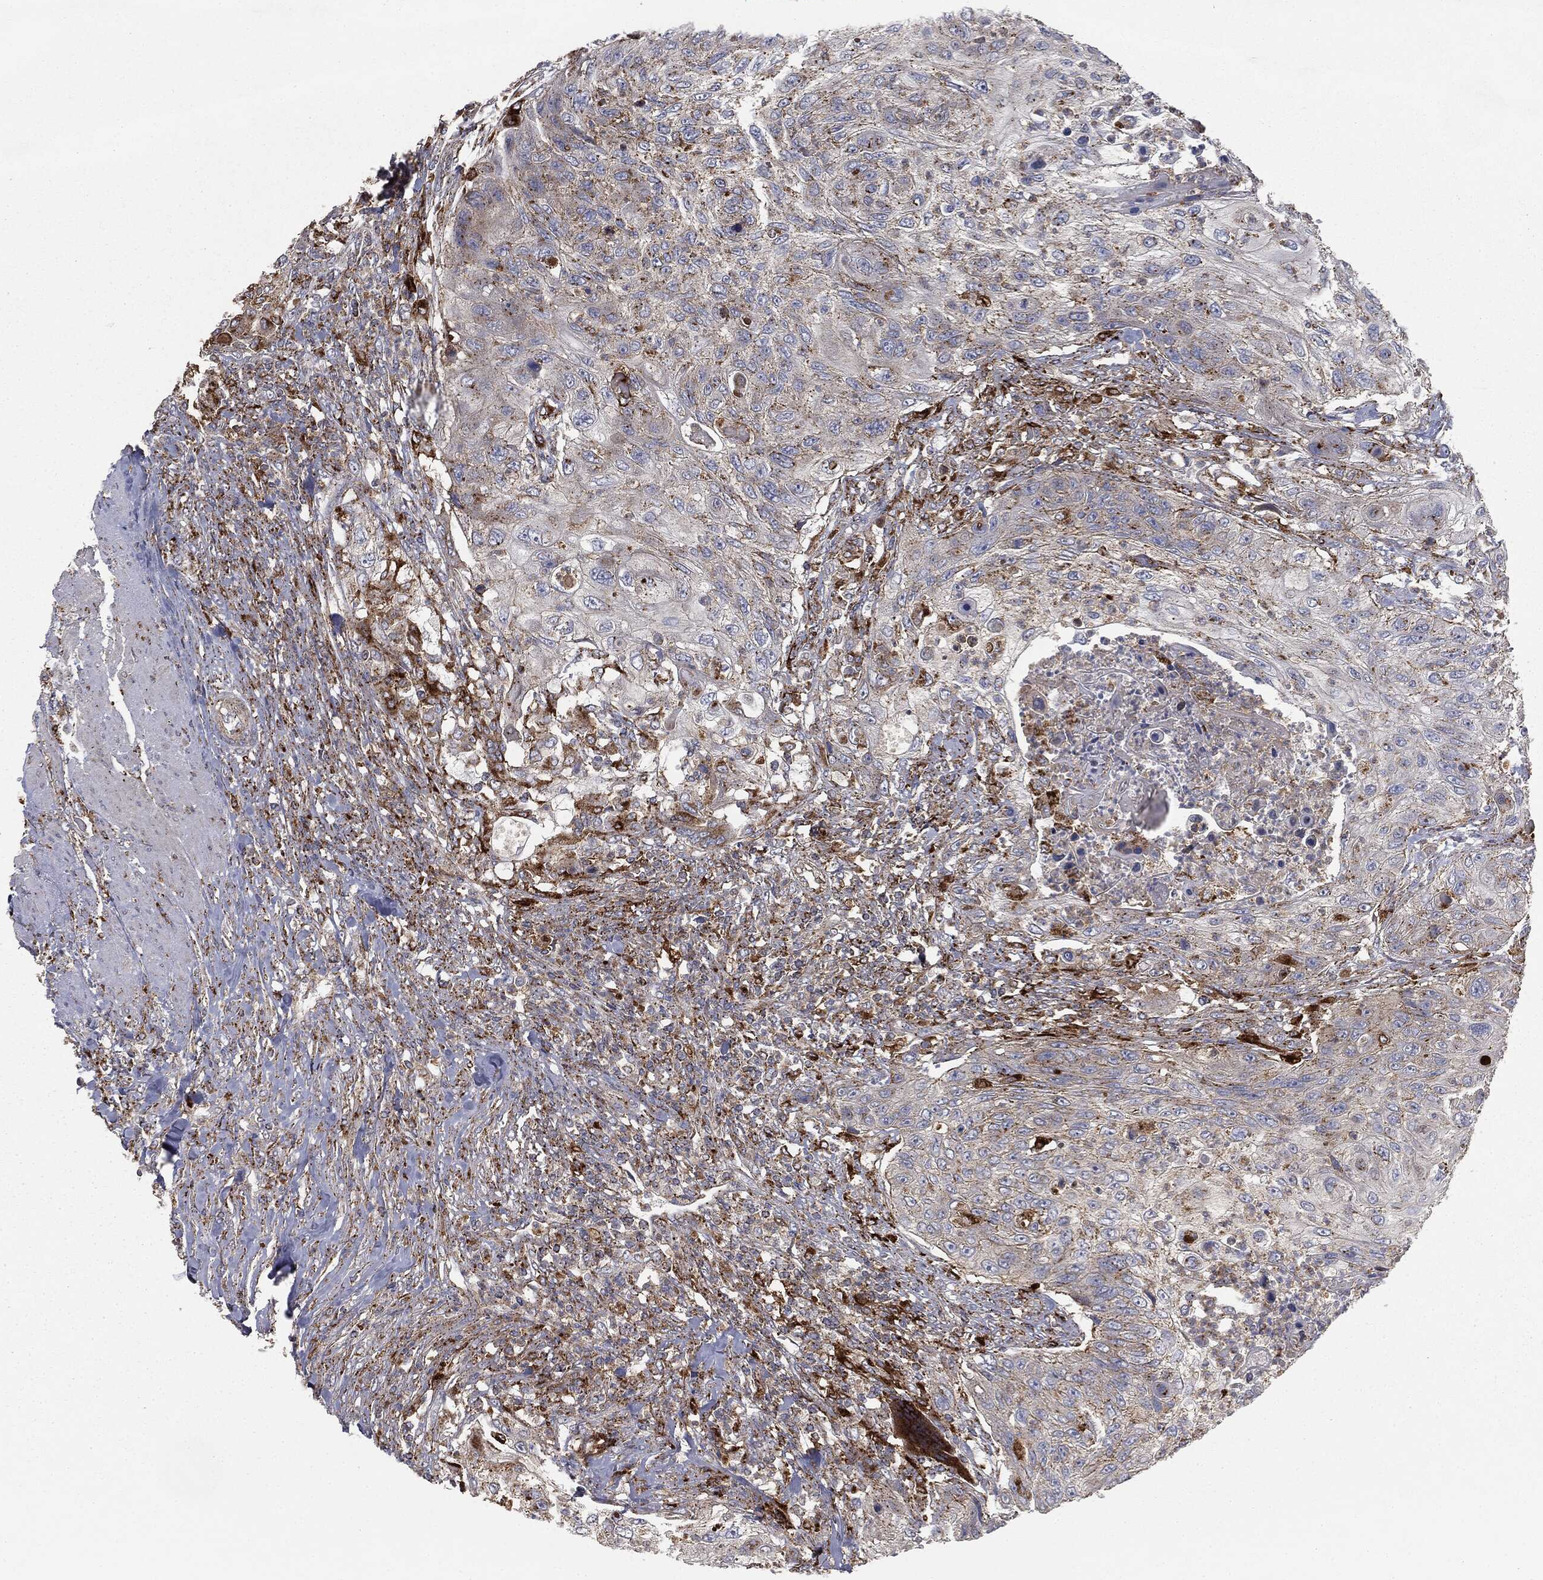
{"staining": {"intensity": "strong", "quantity": "<25%", "location": "cytoplasmic/membranous"}, "tissue": "urothelial cancer", "cell_type": "Tumor cells", "image_type": "cancer", "snomed": [{"axis": "morphology", "description": "Urothelial carcinoma, High grade"}, {"axis": "topography", "description": "Urinary bladder"}], "caption": "The micrograph displays staining of urothelial cancer, revealing strong cytoplasmic/membranous protein expression (brown color) within tumor cells. Nuclei are stained in blue.", "gene": "CTSA", "patient": {"sex": "female", "age": 60}}